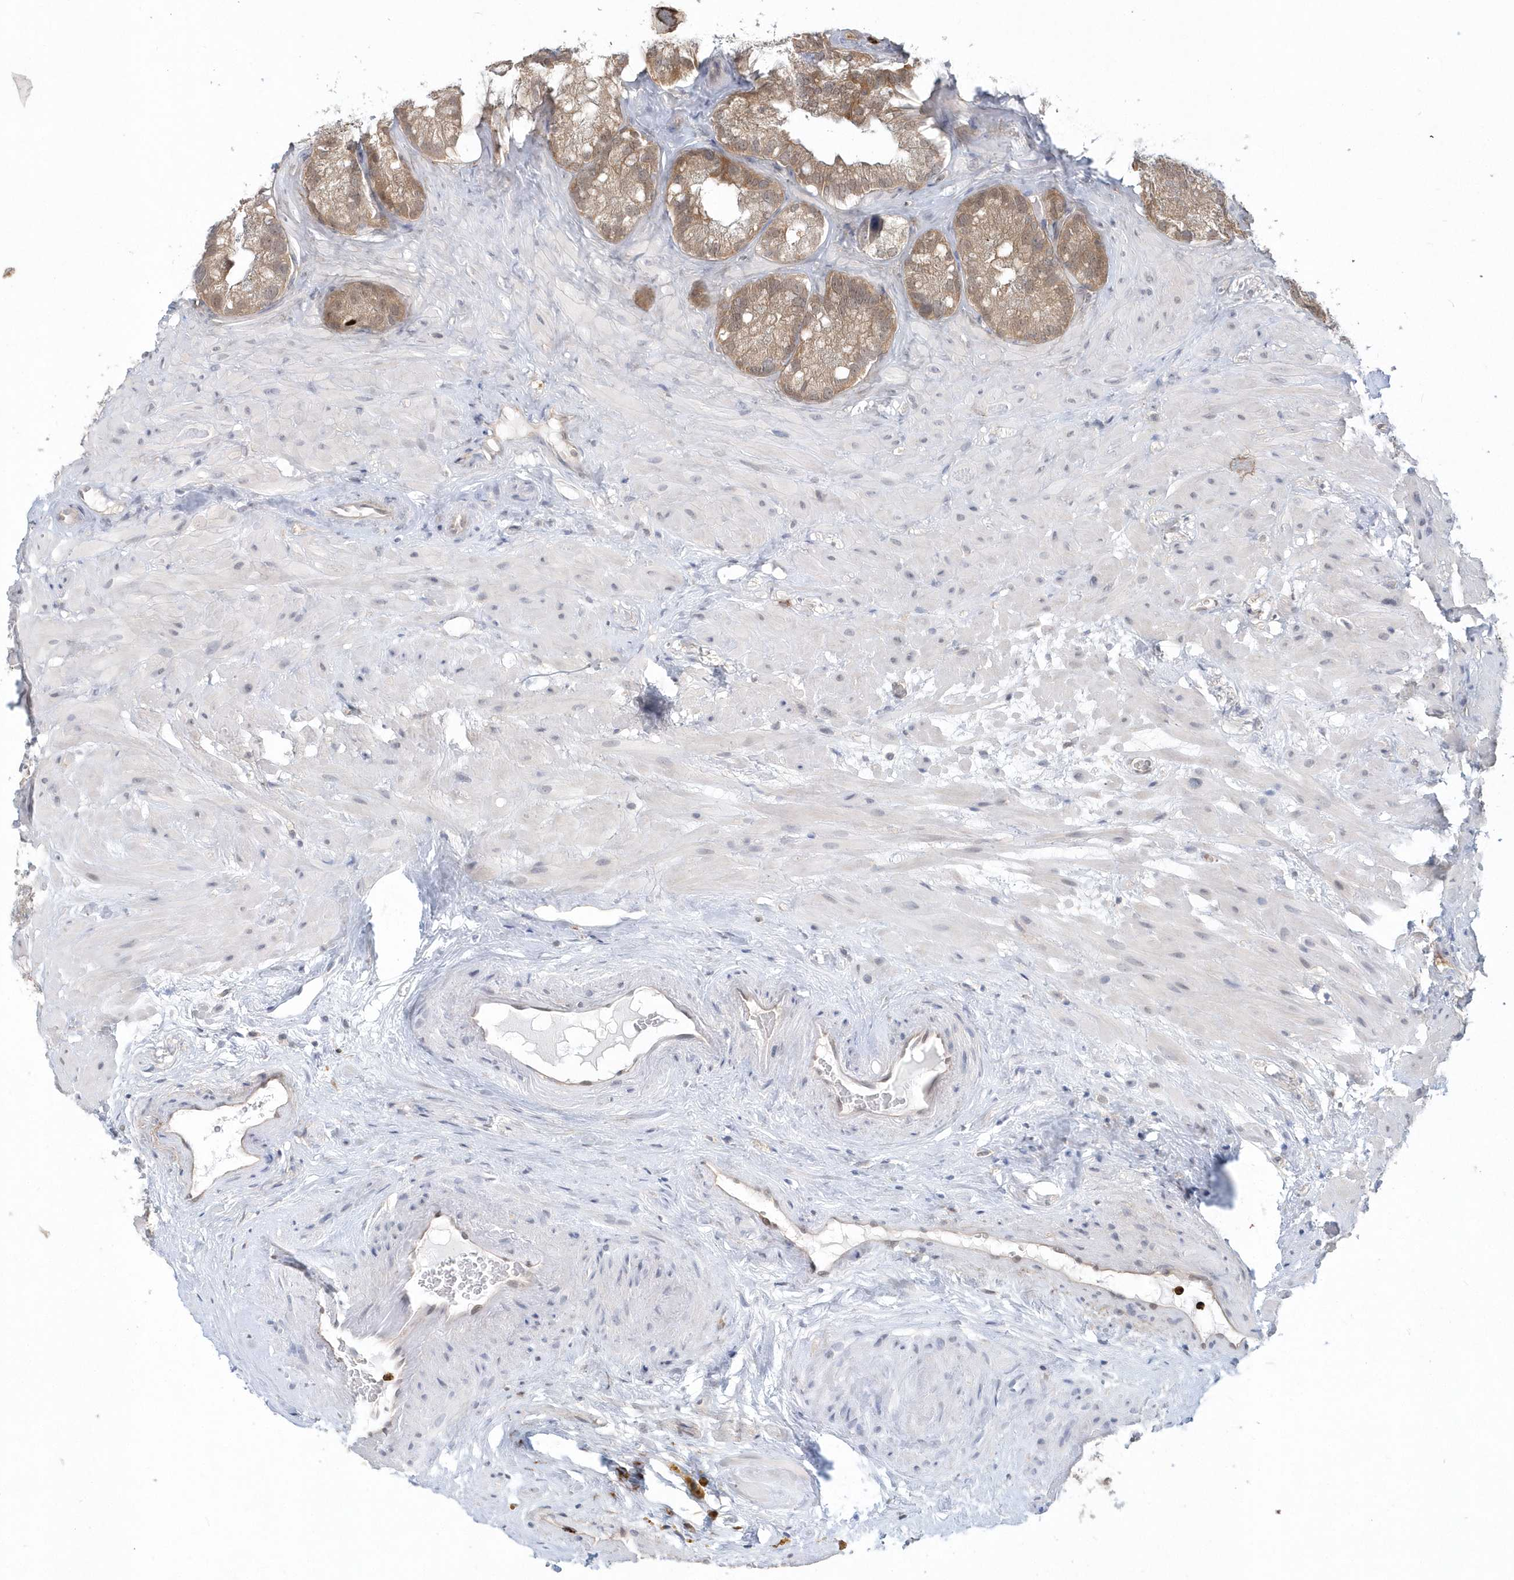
{"staining": {"intensity": "moderate", "quantity": ">75%", "location": "cytoplasmic/membranous"}, "tissue": "seminal vesicle", "cell_type": "Glandular cells", "image_type": "normal", "snomed": [{"axis": "morphology", "description": "Normal tissue, NOS"}, {"axis": "topography", "description": "Prostate"}, {"axis": "topography", "description": "Seminal veicle"}], "caption": "Brown immunohistochemical staining in benign human seminal vesicle displays moderate cytoplasmic/membranous staining in about >75% of glandular cells. The staining was performed using DAB to visualize the protein expression in brown, while the nuclei were stained in blue with hematoxylin (Magnification: 20x).", "gene": "RNF7", "patient": {"sex": "male", "age": 68}}